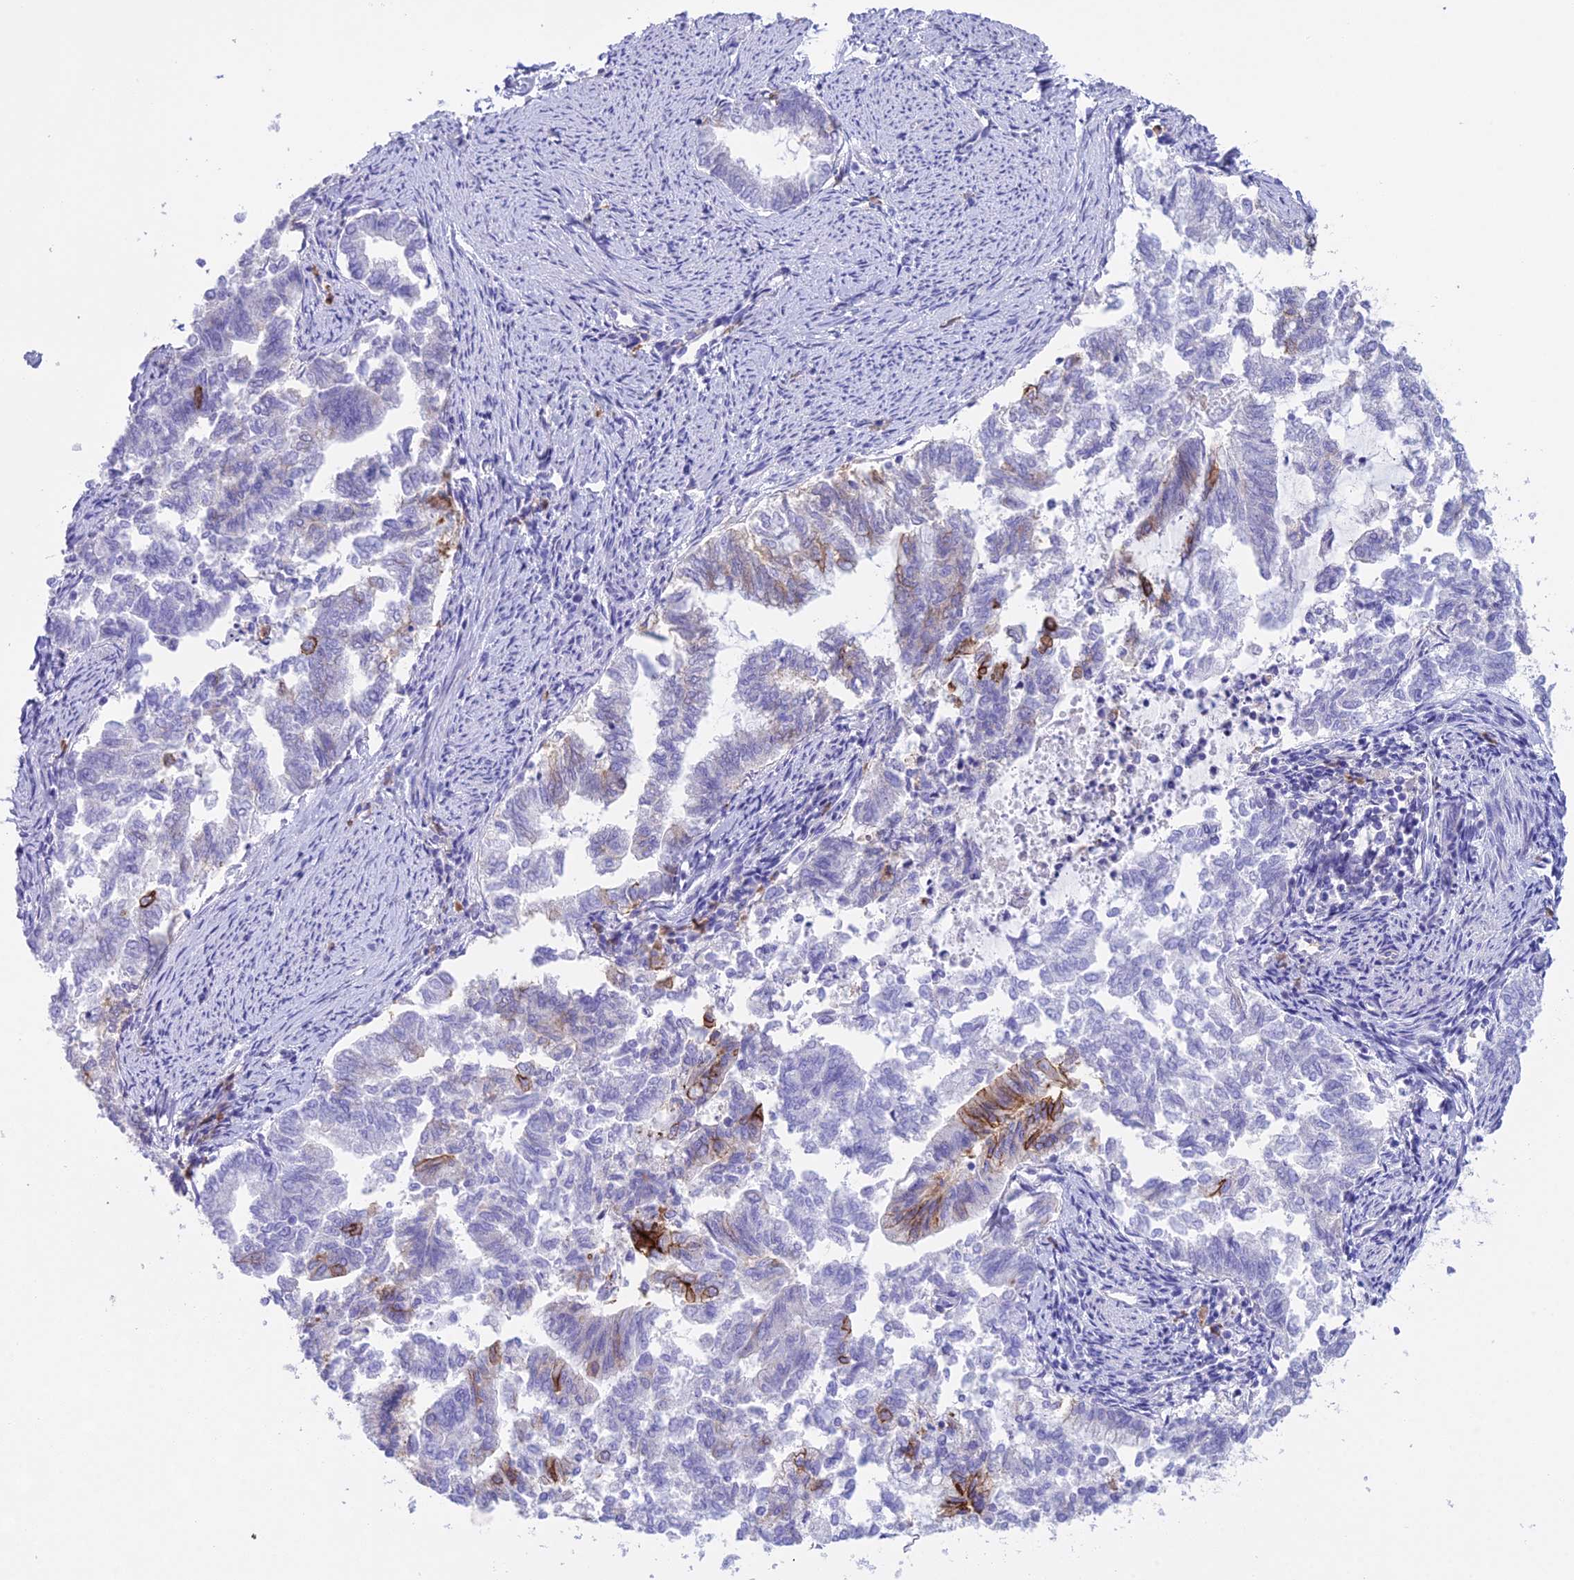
{"staining": {"intensity": "moderate", "quantity": "<25%", "location": "cytoplasmic/membranous"}, "tissue": "endometrial cancer", "cell_type": "Tumor cells", "image_type": "cancer", "snomed": [{"axis": "morphology", "description": "Adenocarcinoma, NOS"}, {"axis": "topography", "description": "Endometrium"}], "caption": "Immunohistochemical staining of human endometrial cancer (adenocarcinoma) exhibits low levels of moderate cytoplasmic/membranous protein positivity in approximately <25% of tumor cells.", "gene": "OR1Q1", "patient": {"sex": "female", "age": 79}}